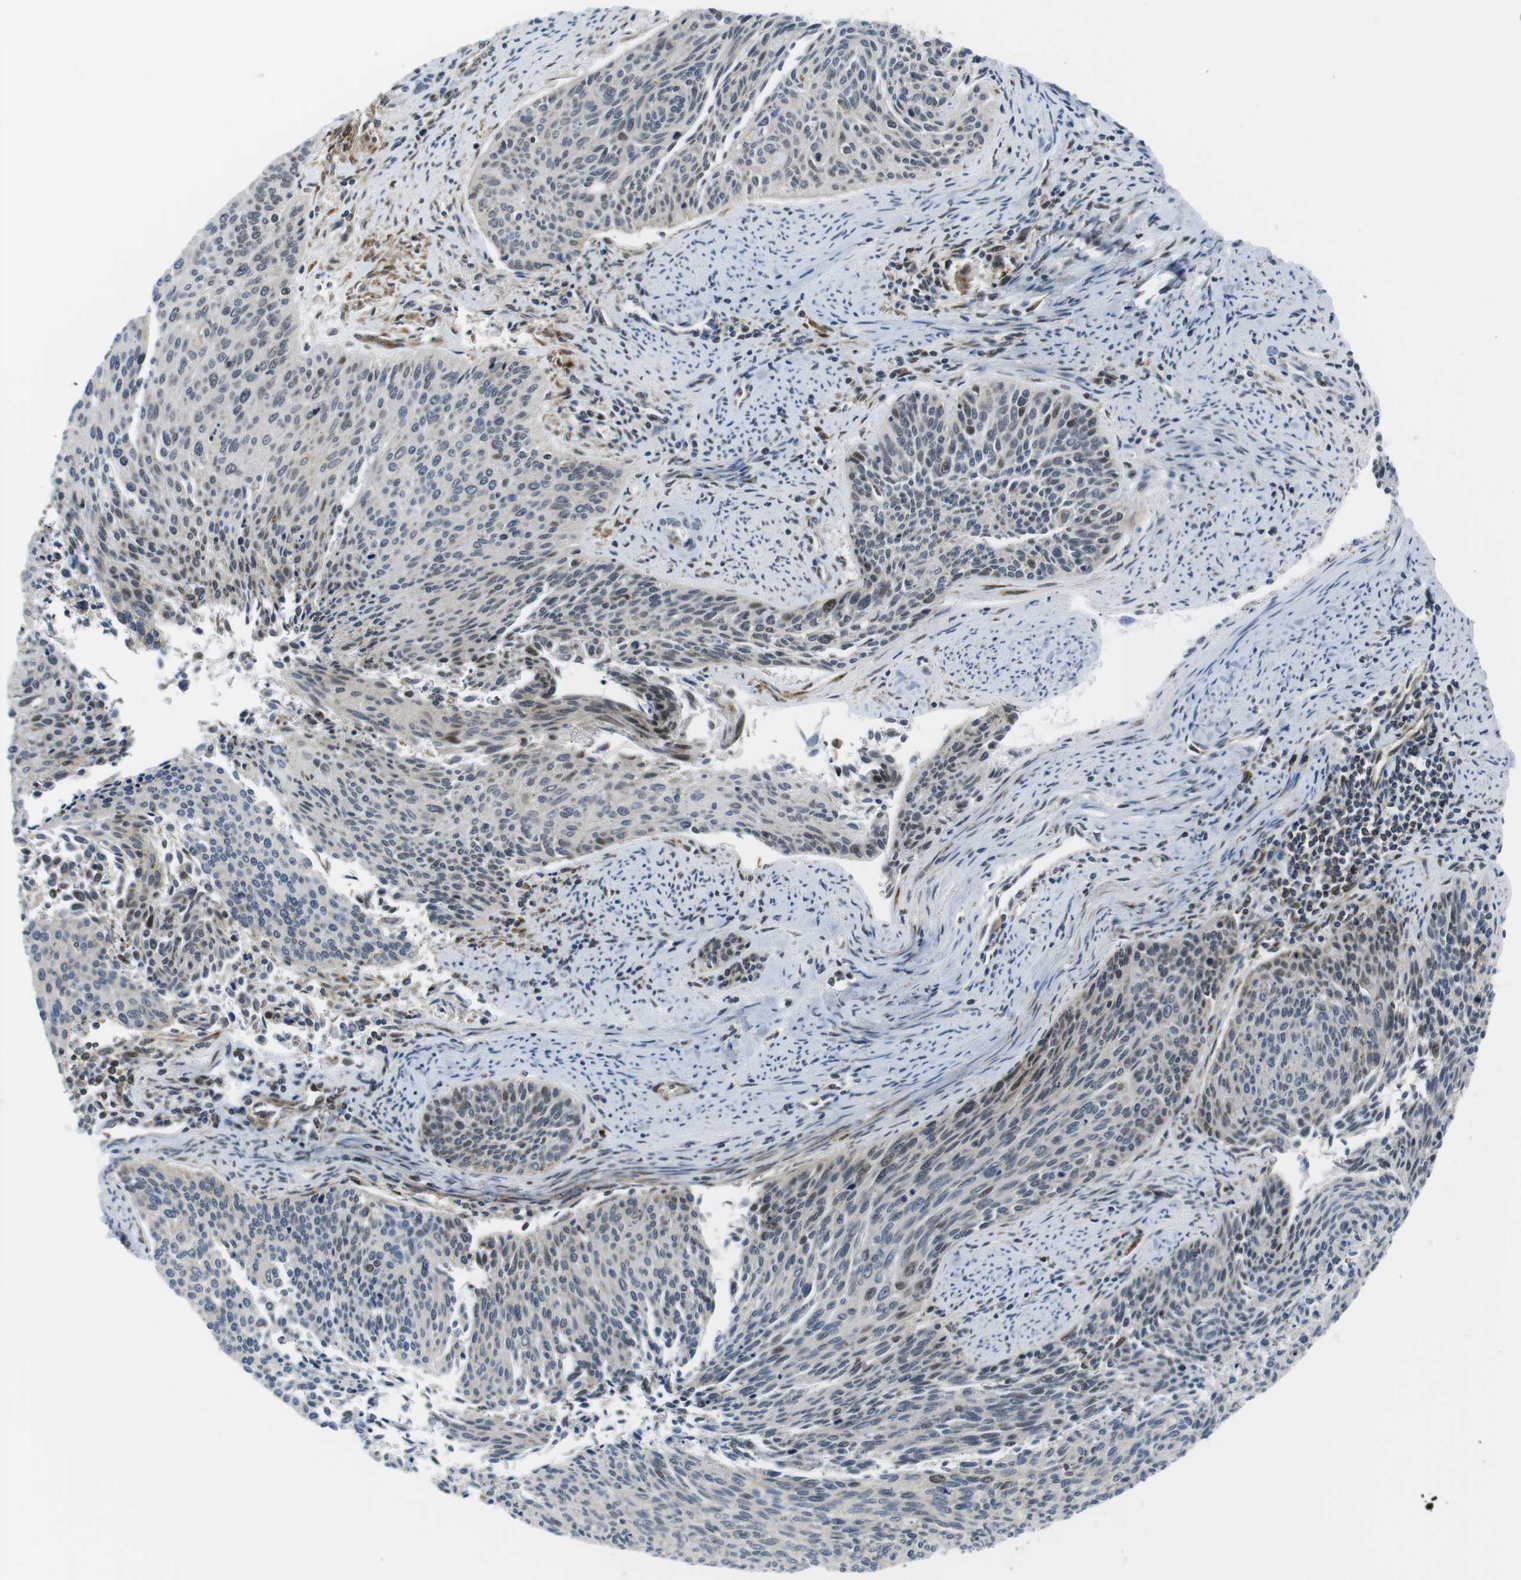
{"staining": {"intensity": "negative", "quantity": "none", "location": "none"}, "tissue": "cervical cancer", "cell_type": "Tumor cells", "image_type": "cancer", "snomed": [{"axis": "morphology", "description": "Squamous cell carcinoma, NOS"}, {"axis": "topography", "description": "Cervix"}], "caption": "Histopathology image shows no significant protein staining in tumor cells of squamous cell carcinoma (cervical).", "gene": "CUL7", "patient": {"sex": "female", "age": 55}}